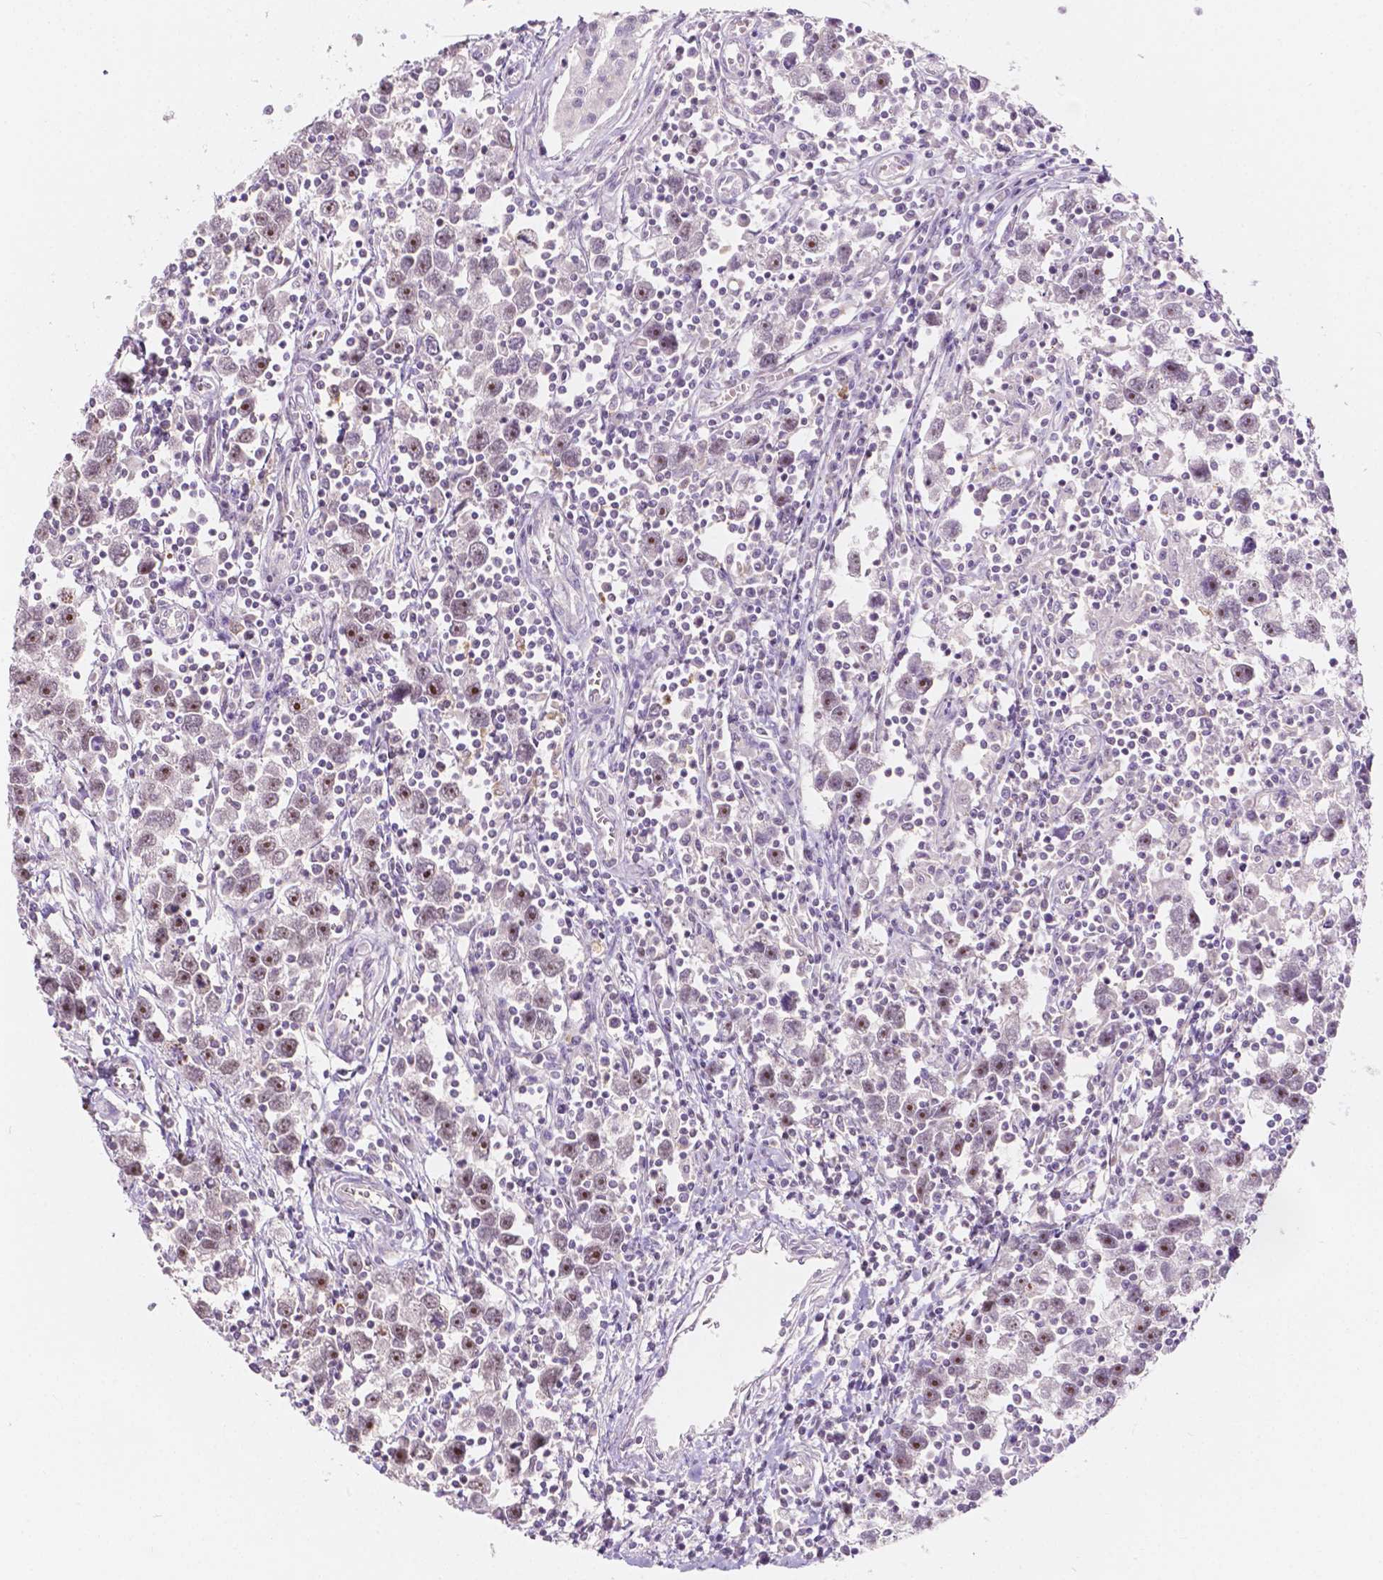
{"staining": {"intensity": "moderate", "quantity": "<25%", "location": "nuclear"}, "tissue": "testis cancer", "cell_type": "Tumor cells", "image_type": "cancer", "snomed": [{"axis": "morphology", "description": "Seminoma, NOS"}, {"axis": "topography", "description": "Testis"}], "caption": "About <25% of tumor cells in human seminoma (testis) show moderate nuclear protein expression as visualized by brown immunohistochemical staining.", "gene": "SIRT2", "patient": {"sex": "male", "age": 30}}